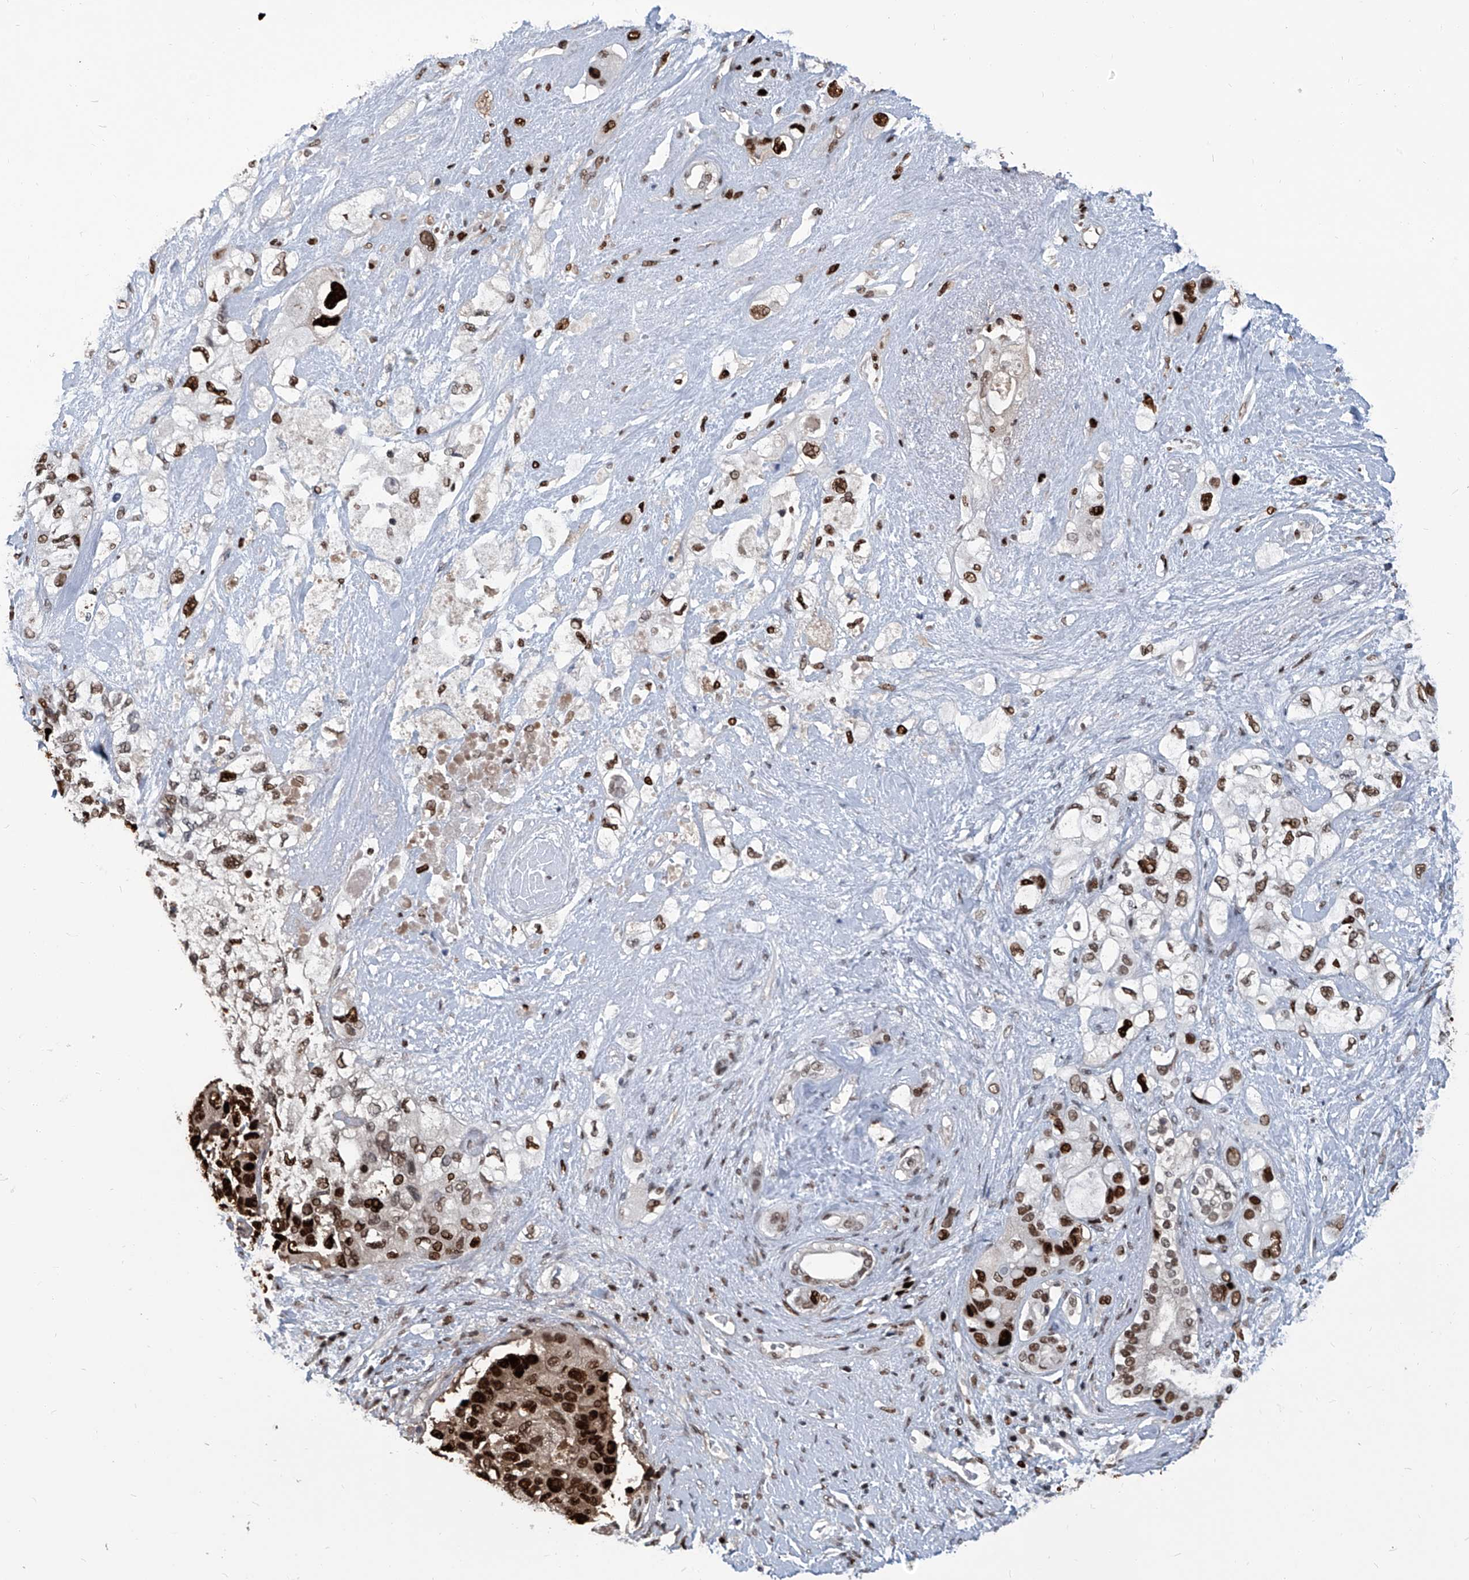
{"staining": {"intensity": "strong", "quantity": ">75%", "location": "nuclear"}, "tissue": "pancreatic cancer", "cell_type": "Tumor cells", "image_type": "cancer", "snomed": [{"axis": "morphology", "description": "Adenocarcinoma, NOS"}, {"axis": "topography", "description": "Pancreas"}], "caption": "Pancreatic cancer stained with DAB immunohistochemistry exhibits high levels of strong nuclear positivity in about >75% of tumor cells.", "gene": "PCNA", "patient": {"sex": "female", "age": 56}}